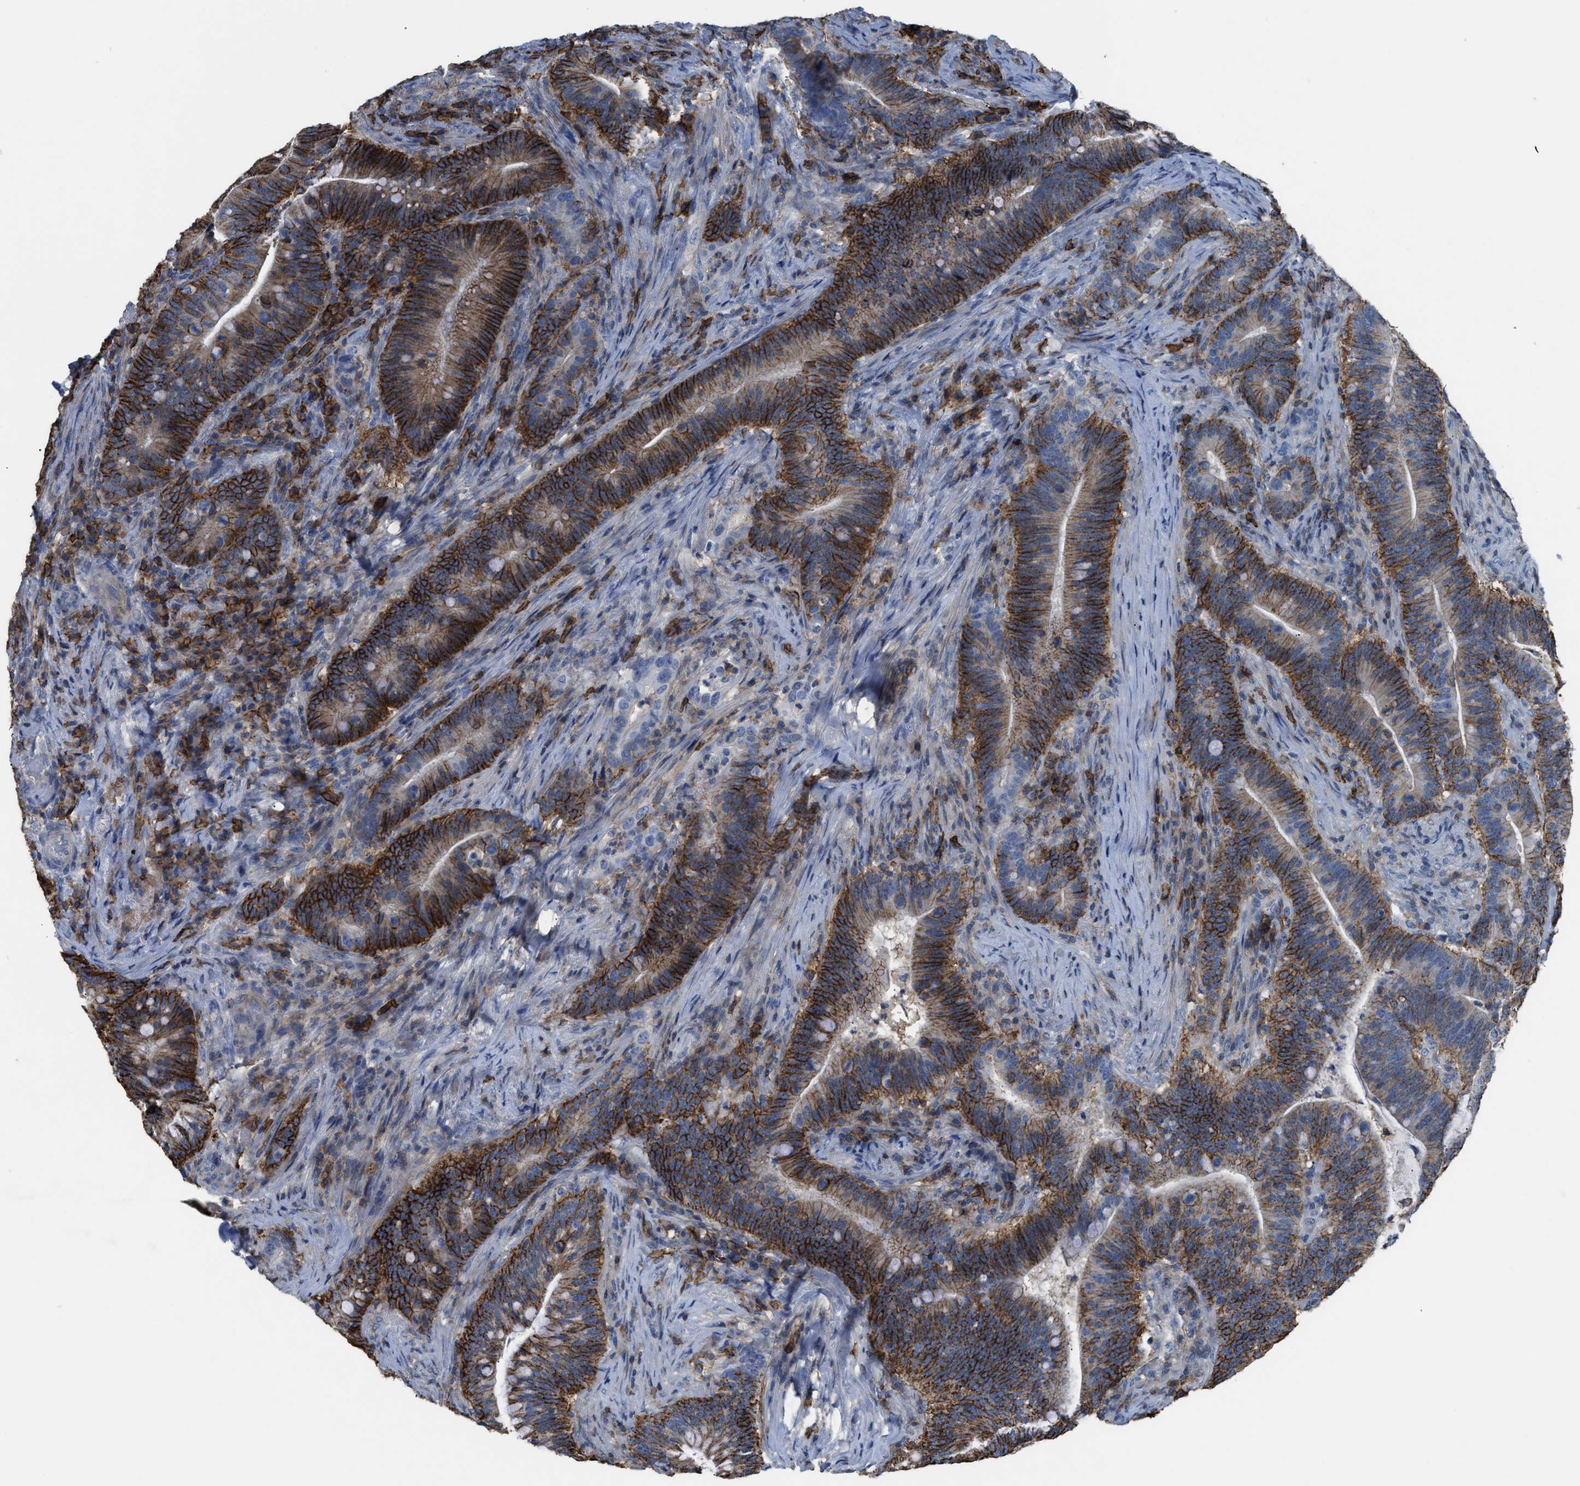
{"staining": {"intensity": "strong", "quantity": ">75%", "location": "cytoplasmic/membranous"}, "tissue": "colorectal cancer", "cell_type": "Tumor cells", "image_type": "cancer", "snomed": [{"axis": "morphology", "description": "Normal tissue, NOS"}, {"axis": "morphology", "description": "Adenocarcinoma, NOS"}, {"axis": "topography", "description": "Colon"}], "caption": "Immunohistochemical staining of adenocarcinoma (colorectal) exhibits high levels of strong cytoplasmic/membranous protein expression in about >75% of tumor cells.", "gene": "OR51E1", "patient": {"sex": "female", "age": 66}}